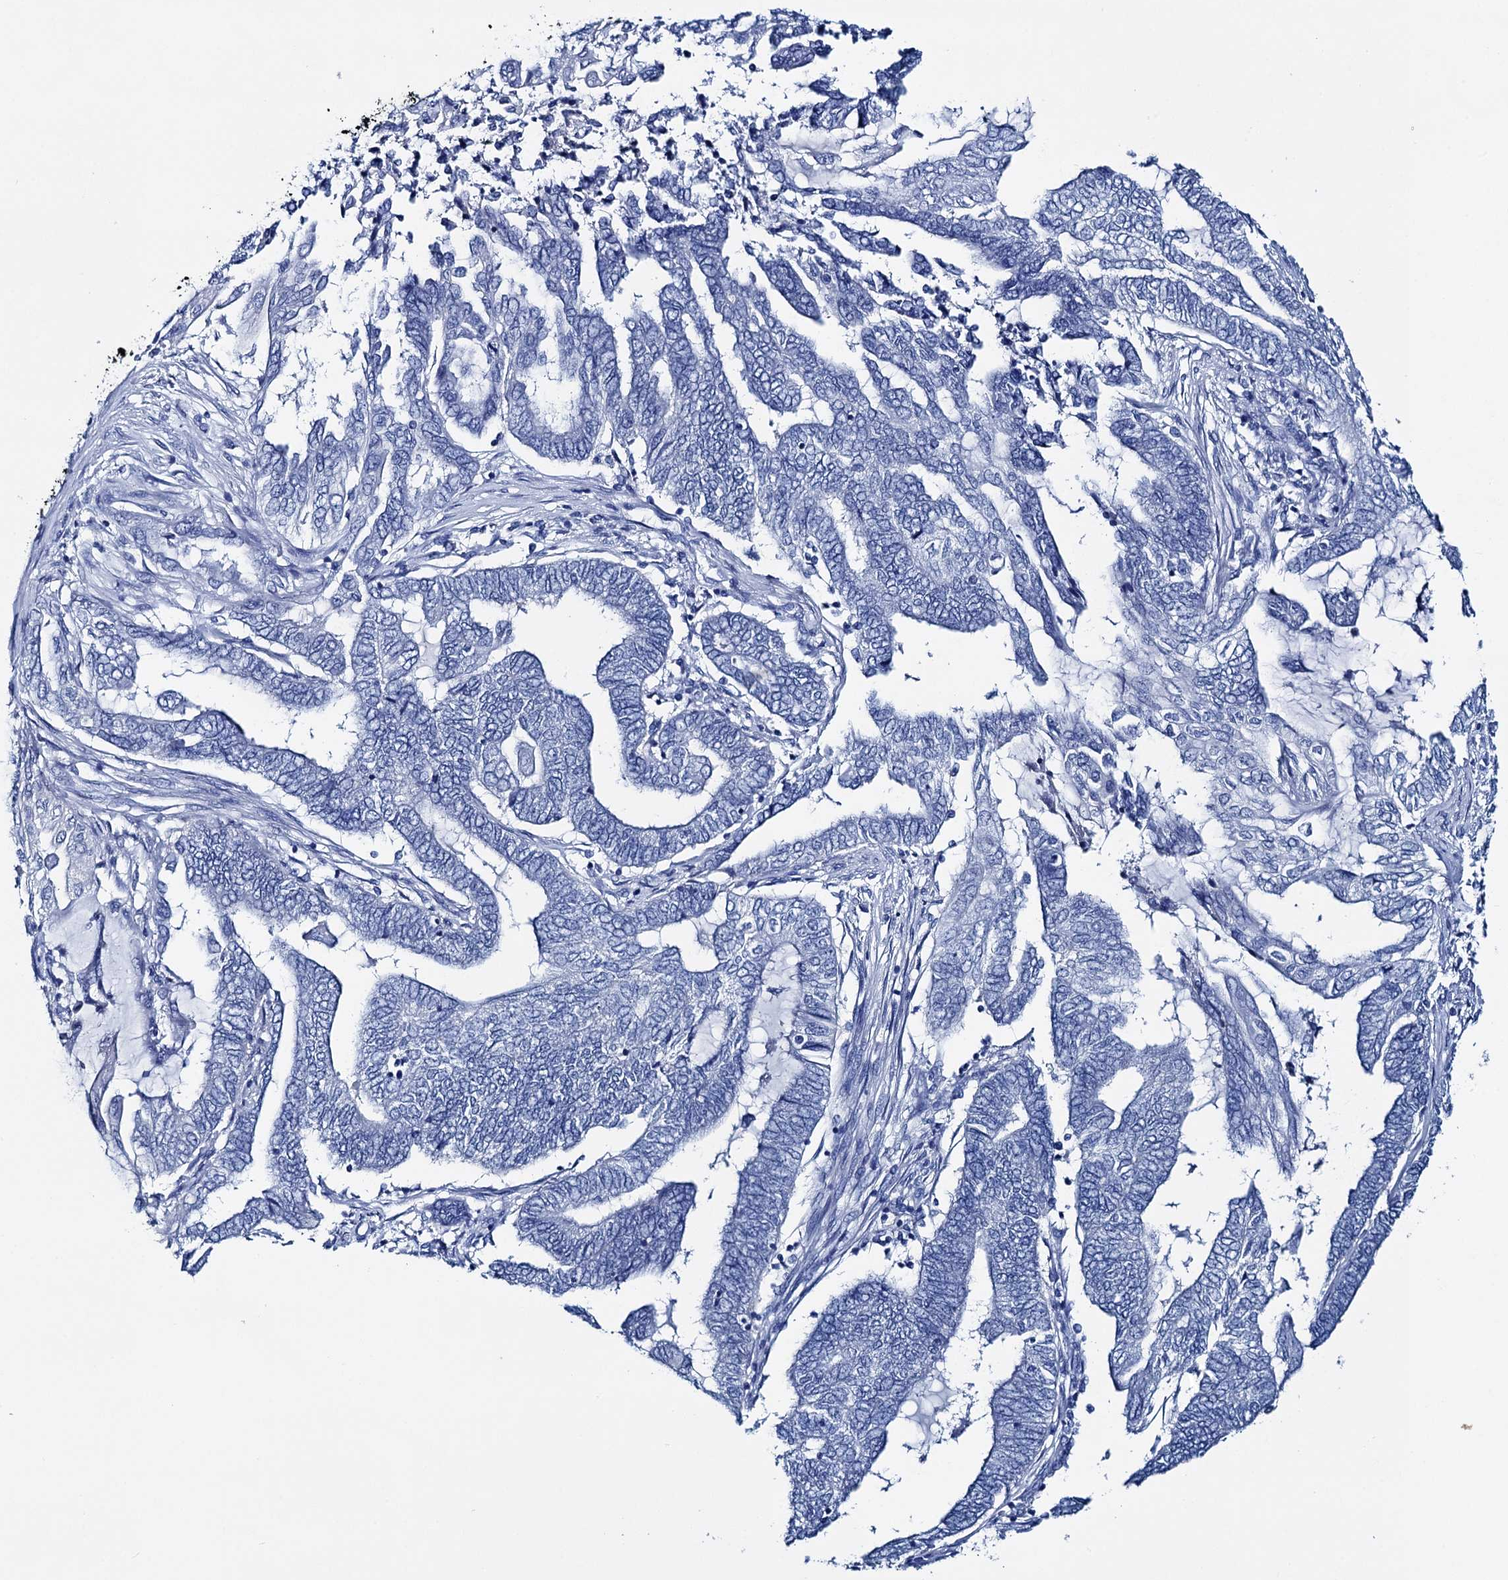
{"staining": {"intensity": "negative", "quantity": "none", "location": "none"}, "tissue": "endometrial cancer", "cell_type": "Tumor cells", "image_type": "cancer", "snomed": [{"axis": "morphology", "description": "Adenocarcinoma, NOS"}, {"axis": "topography", "description": "Uterus"}, {"axis": "topography", "description": "Endometrium"}], "caption": "An immunohistochemistry image of adenocarcinoma (endometrial) is shown. There is no staining in tumor cells of adenocarcinoma (endometrial).", "gene": "BRINP1", "patient": {"sex": "female", "age": 70}}